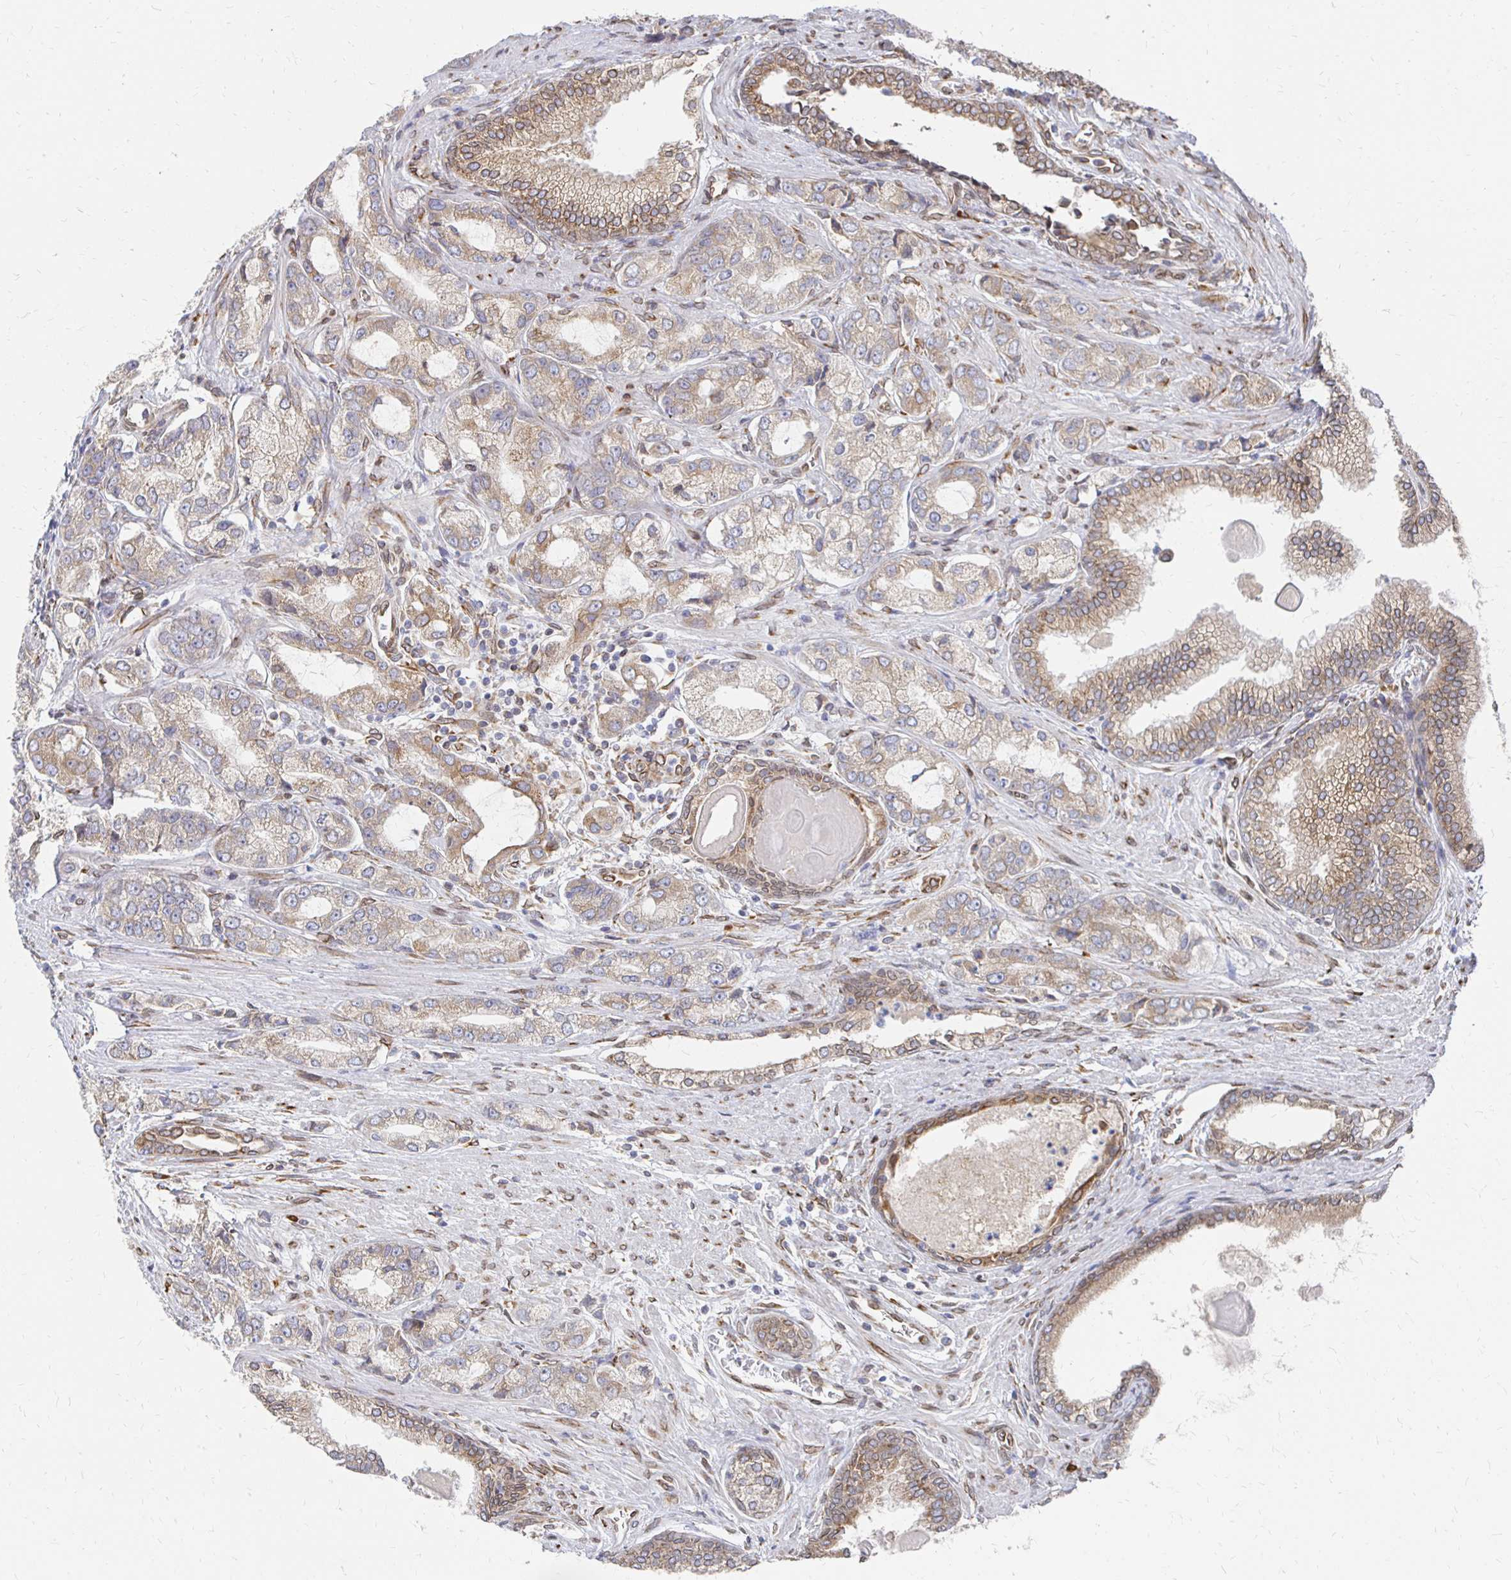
{"staining": {"intensity": "weak", "quantity": "25%-75%", "location": "cytoplasmic/membranous,nuclear"}, "tissue": "prostate cancer", "cell_type": "Tumor cells", "image_type": "cancer", "snomed": [{"axis": "morphology", "description": "Adenocarcinoma, Low grade"}, {"axis": "topography", "description": "Prostate"}], "caption": "This is a histology image of immunohistochemistry staining of prostate cancer (low-grade adenocarcinoma), which shows weak expression in the cytoplasmic/membranous and nuclear of tumor cells.", "gene": "PELI3", "patient": {"sex": "male", "age": 69}}